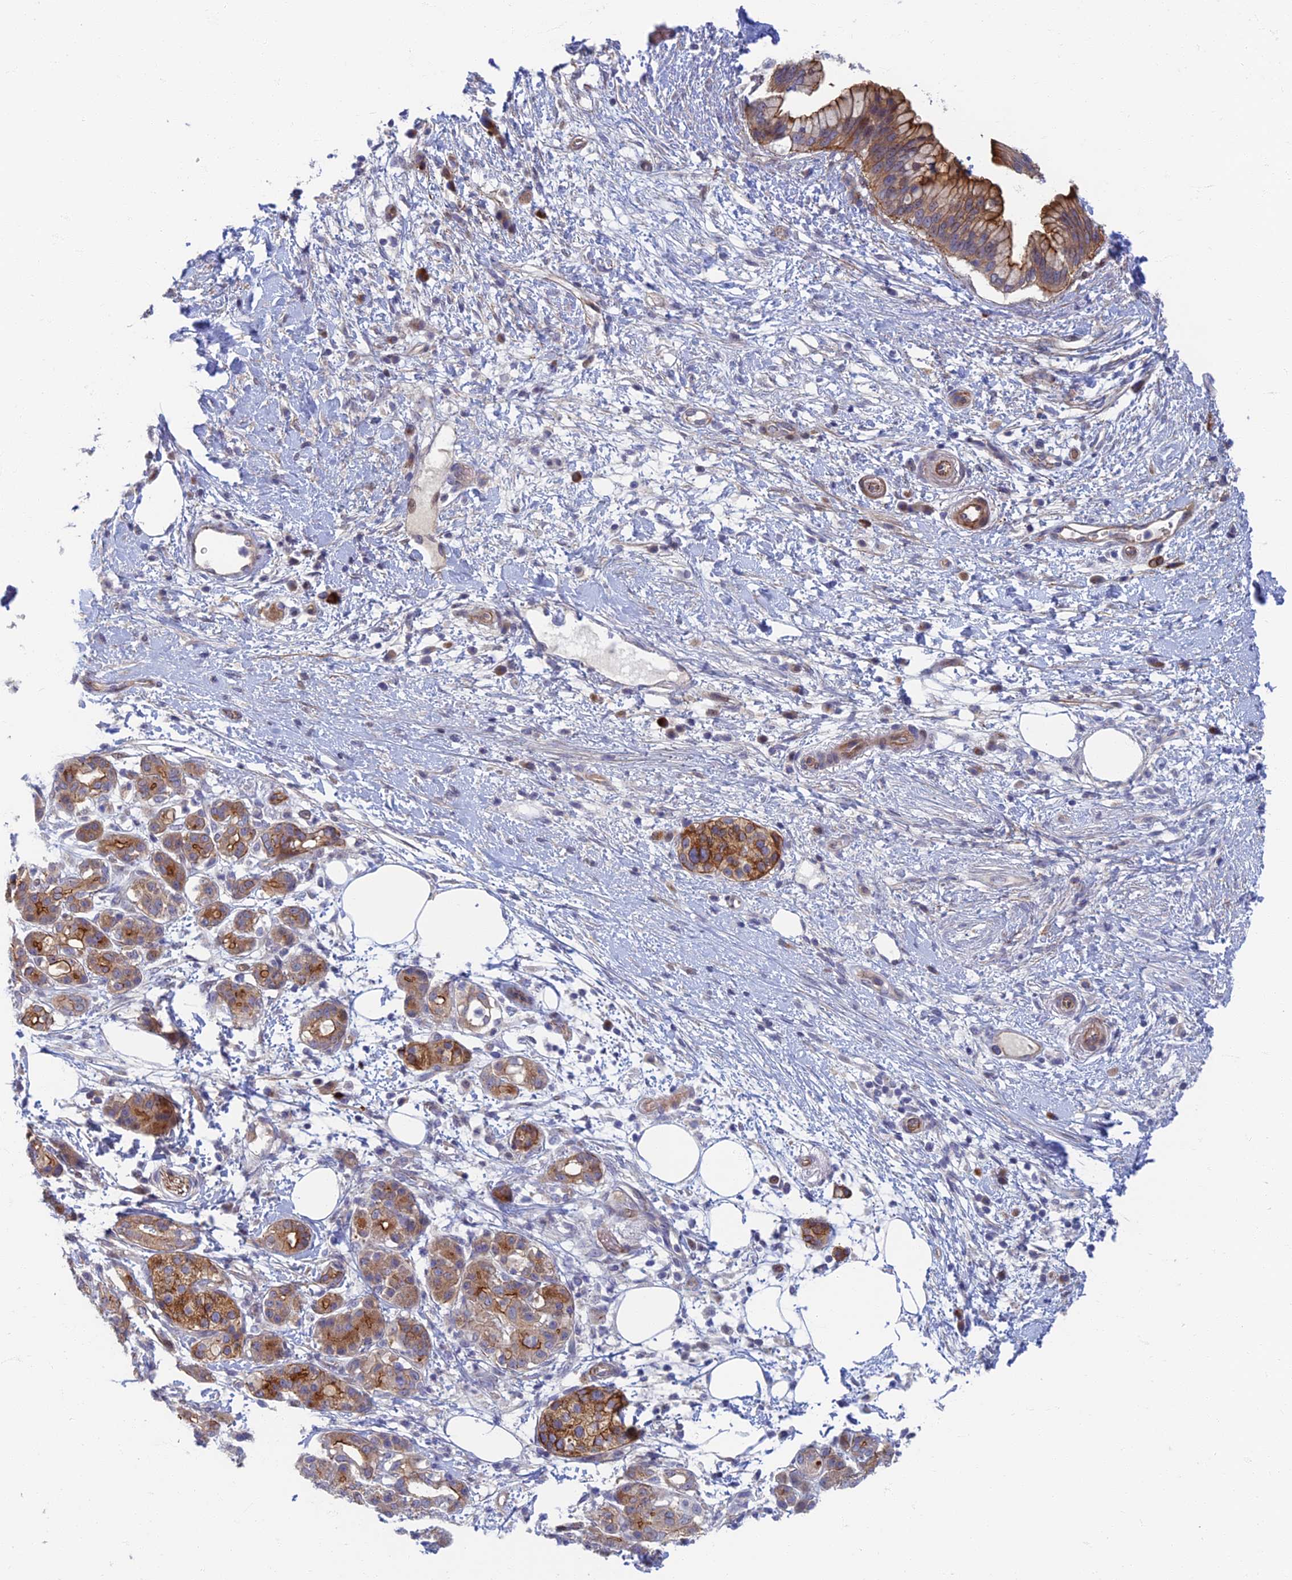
{"staining": {"intensity": "moderate", "quantity": ">75%", "location": "cytoplasmic/membranous"}, "tissue": "pancreatic cancer", "cell_type": "Tumor cells", "image_type": "cancer", "snomed": [{"axis": "morphology", "description": "Adenocarcinoma, NOS"}, {"axis": "topography", "description": "Pancreas"}], "caption": "A brown stain shows moderate cytoplasmic/membranous positivity of a protein in adenocarcinoma (pancreatic) tumor cells.", "gene": "RHBDL2", "patient": {"sex": "female", "age": 73}}